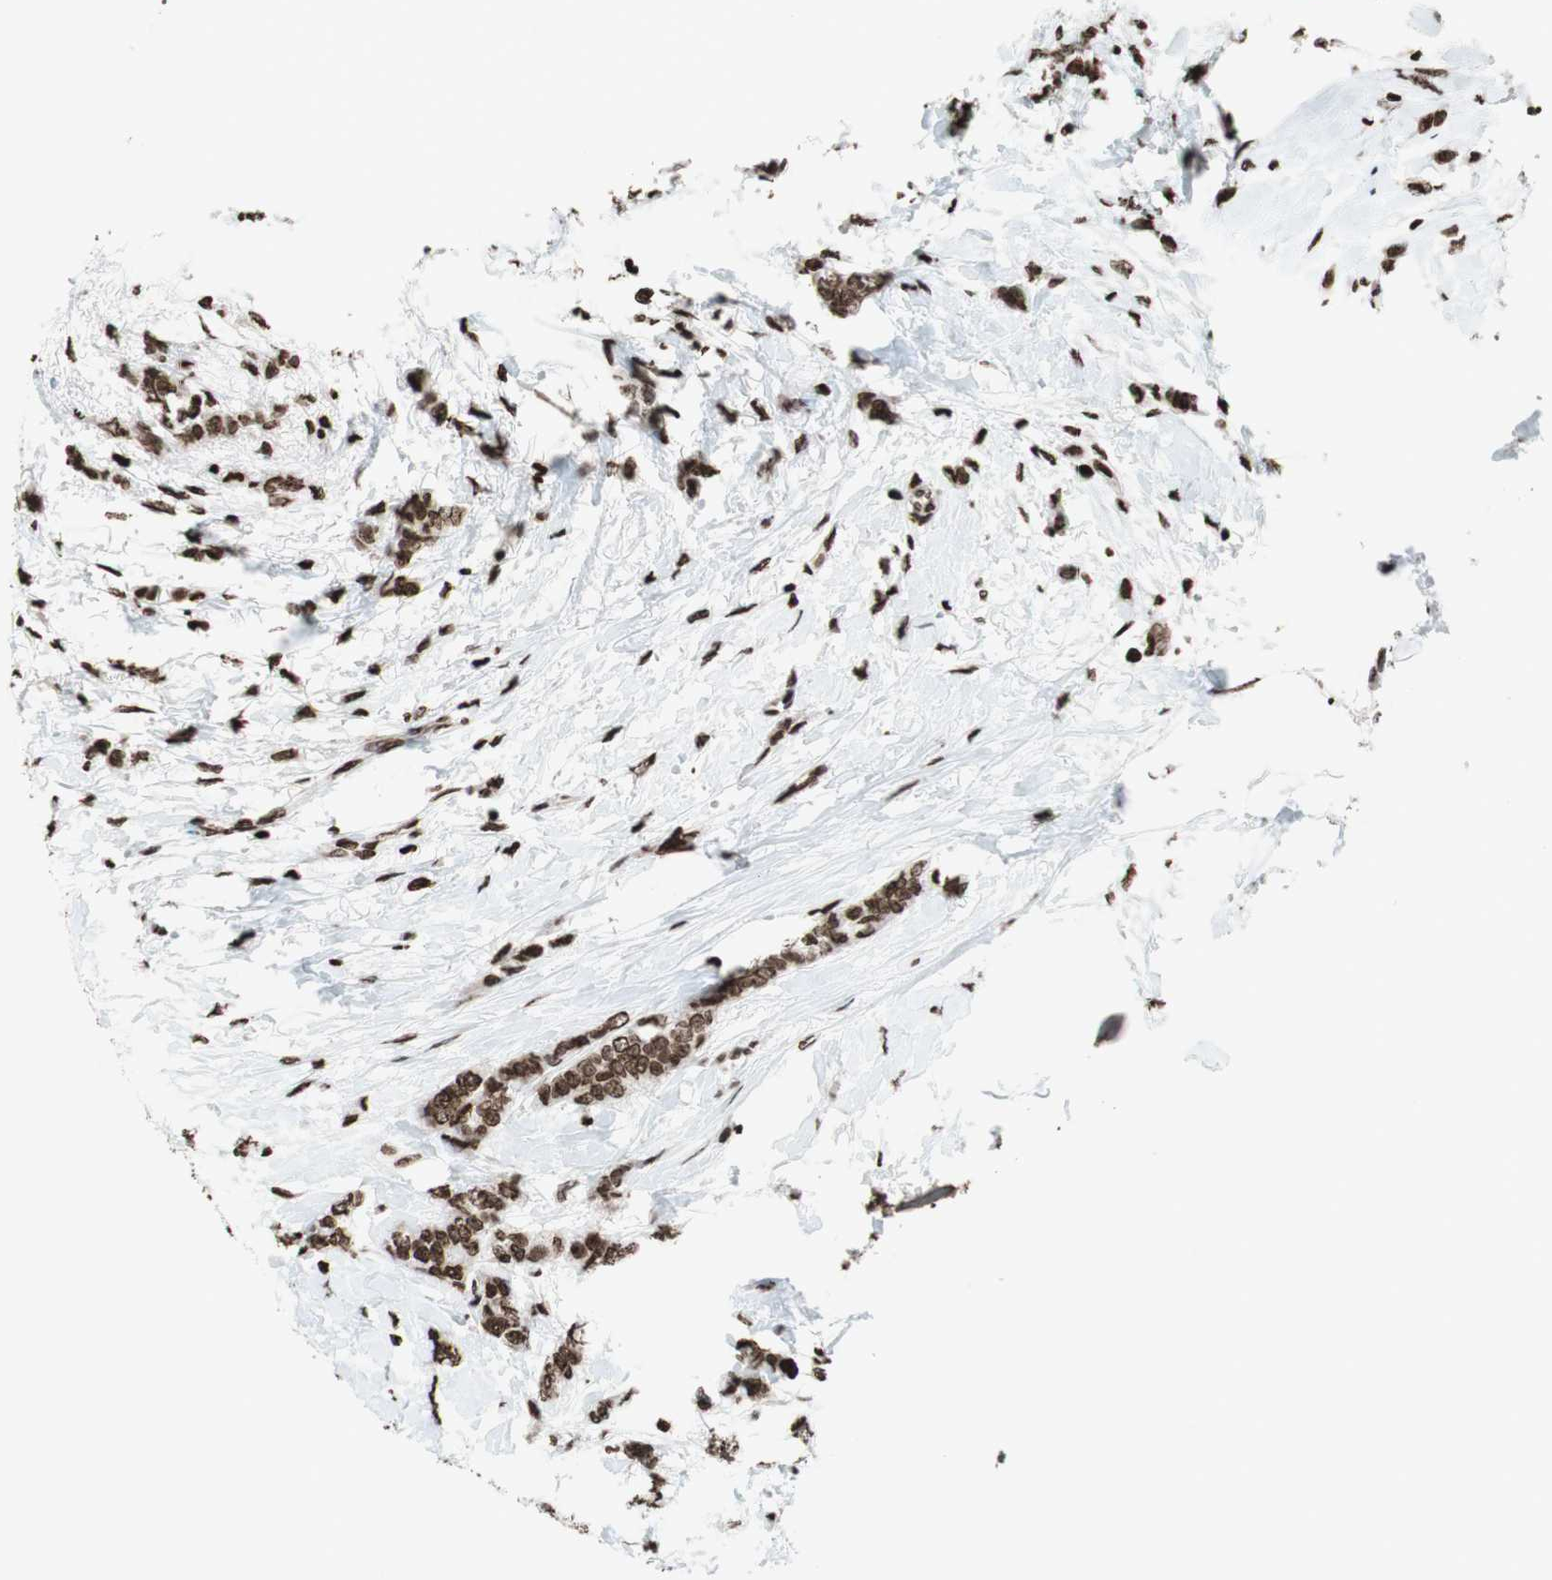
{"staining": {"intensity": "moderate", "quantity": ">75%", "location": "nuclear"}, "tissue": "breast cancer", "cell_type": "Tumor cells", "image_type": "cancer", "snomed": [{"axis": "morphology", "description": "Lobular carcinoma, in situ"}, {"axis": "morphology", "description": "Lobular carcinoma"}, {"axis": "topography", "description": "Breast"}], "caption": "A medium amount of moderate nuclear staining is present in about >75% of tumor cells in breast cancer tissue. The staining is performed using DAB (3,3'-diaminobenzidine) brown chromogen to label protein expression. The nuclei are counter-stained blue using hematoxylin.", "gene": "NCOA3", "patient": {"sex": "female", "age": 41}}